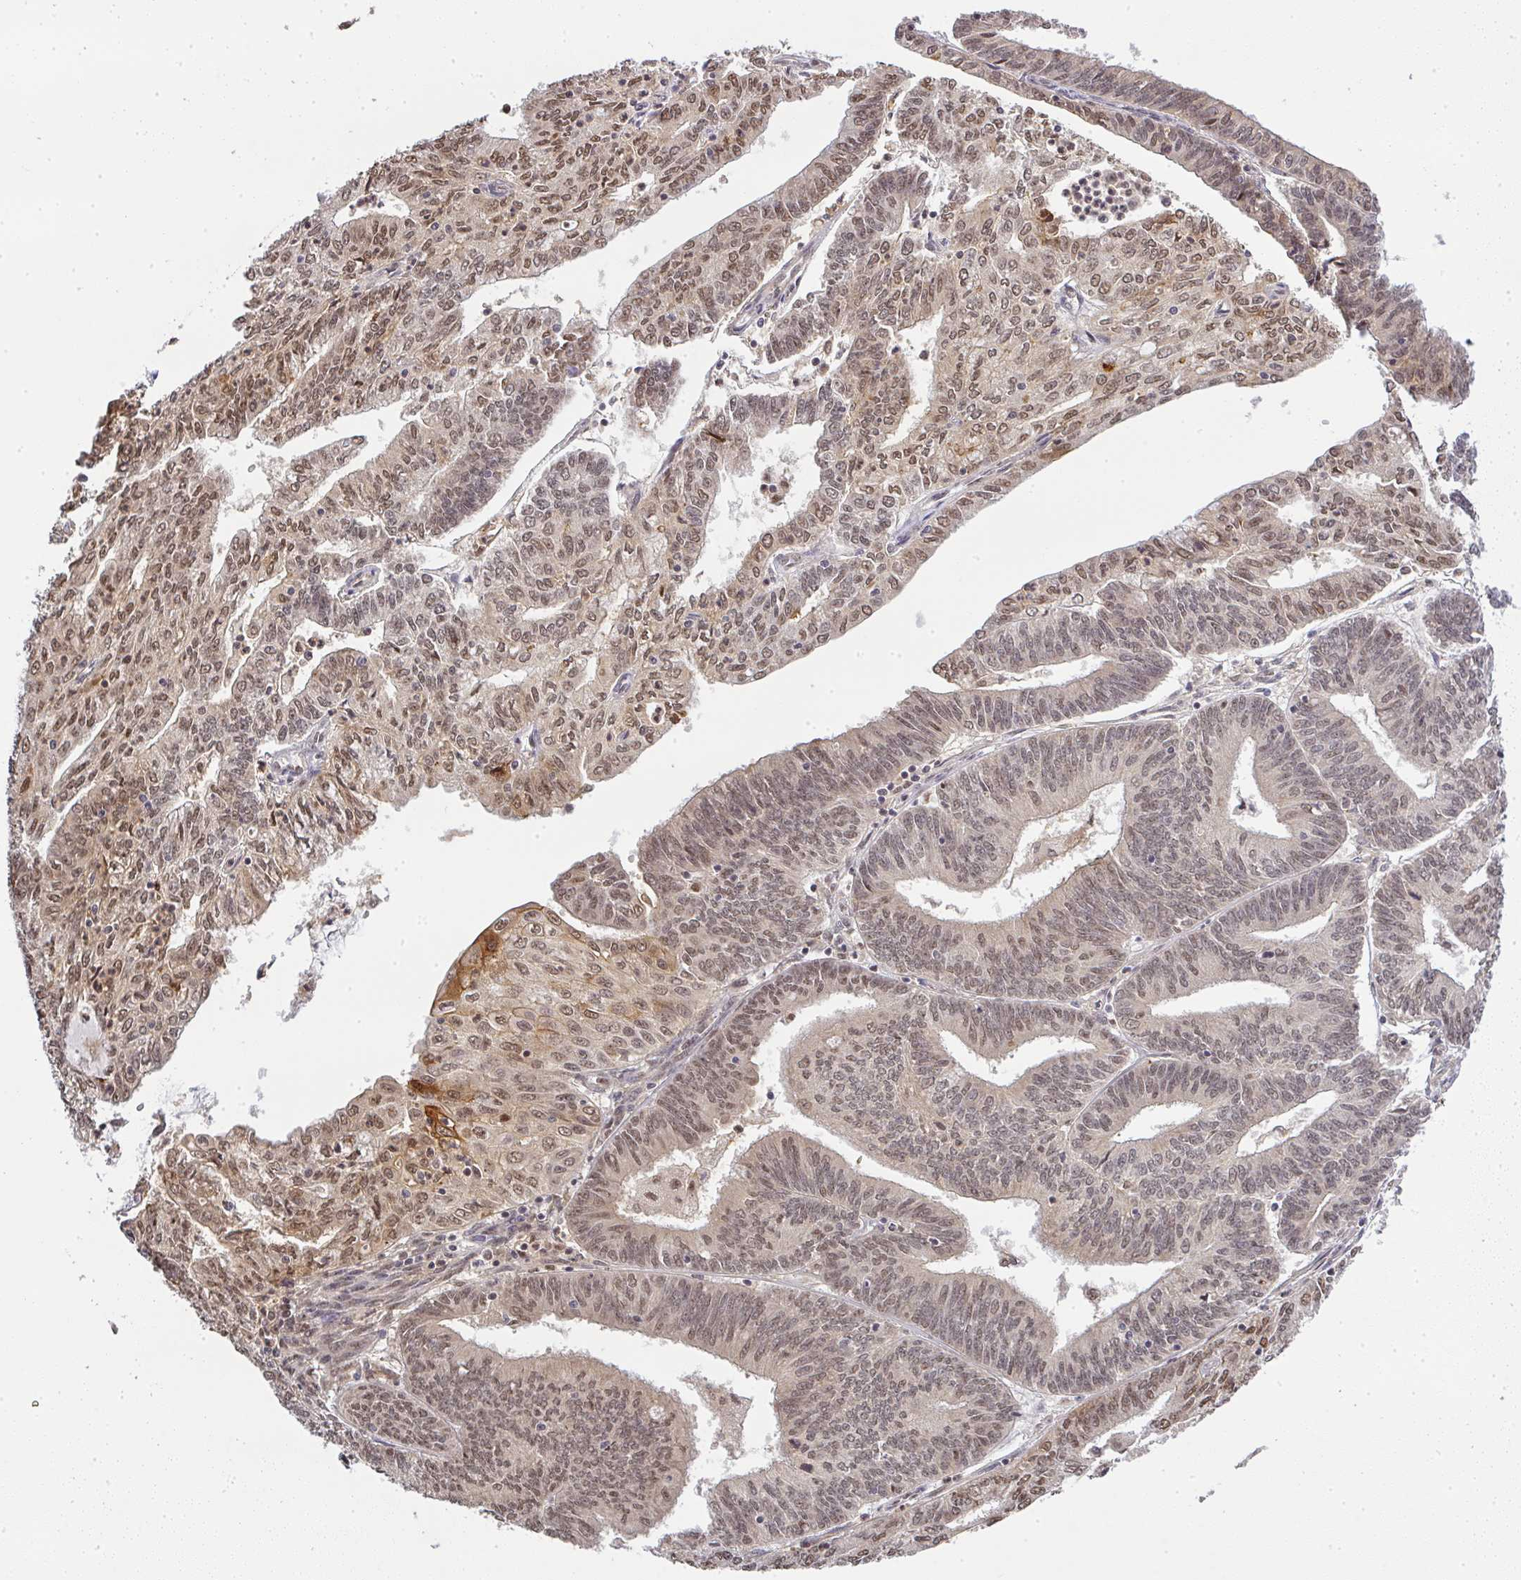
{"staining": {"intensity": "moderate", "quantity": ">75%", "location": "cytoplasmic/membranous,nuclear"}, "tissue": "endometrial cancer", "cell_type": "Tumor cells", "image_type": "cancer", "snomed": [{"axis": "morphology", "description": "Adenocarcinoma, NOS"}, {"axis": "topography", "description": "Endometrium"}], "caption": "Protein staining demonstrates moderate cytoplasmic/membranous and nuclear positivity in approximately >75% of tumor cells in adenocarcinoma (endometrial). (IHC, brightfield microscopy, high magnification).", "gene": "FAM153A", "patient": {"sex": "female", "age": 61}}